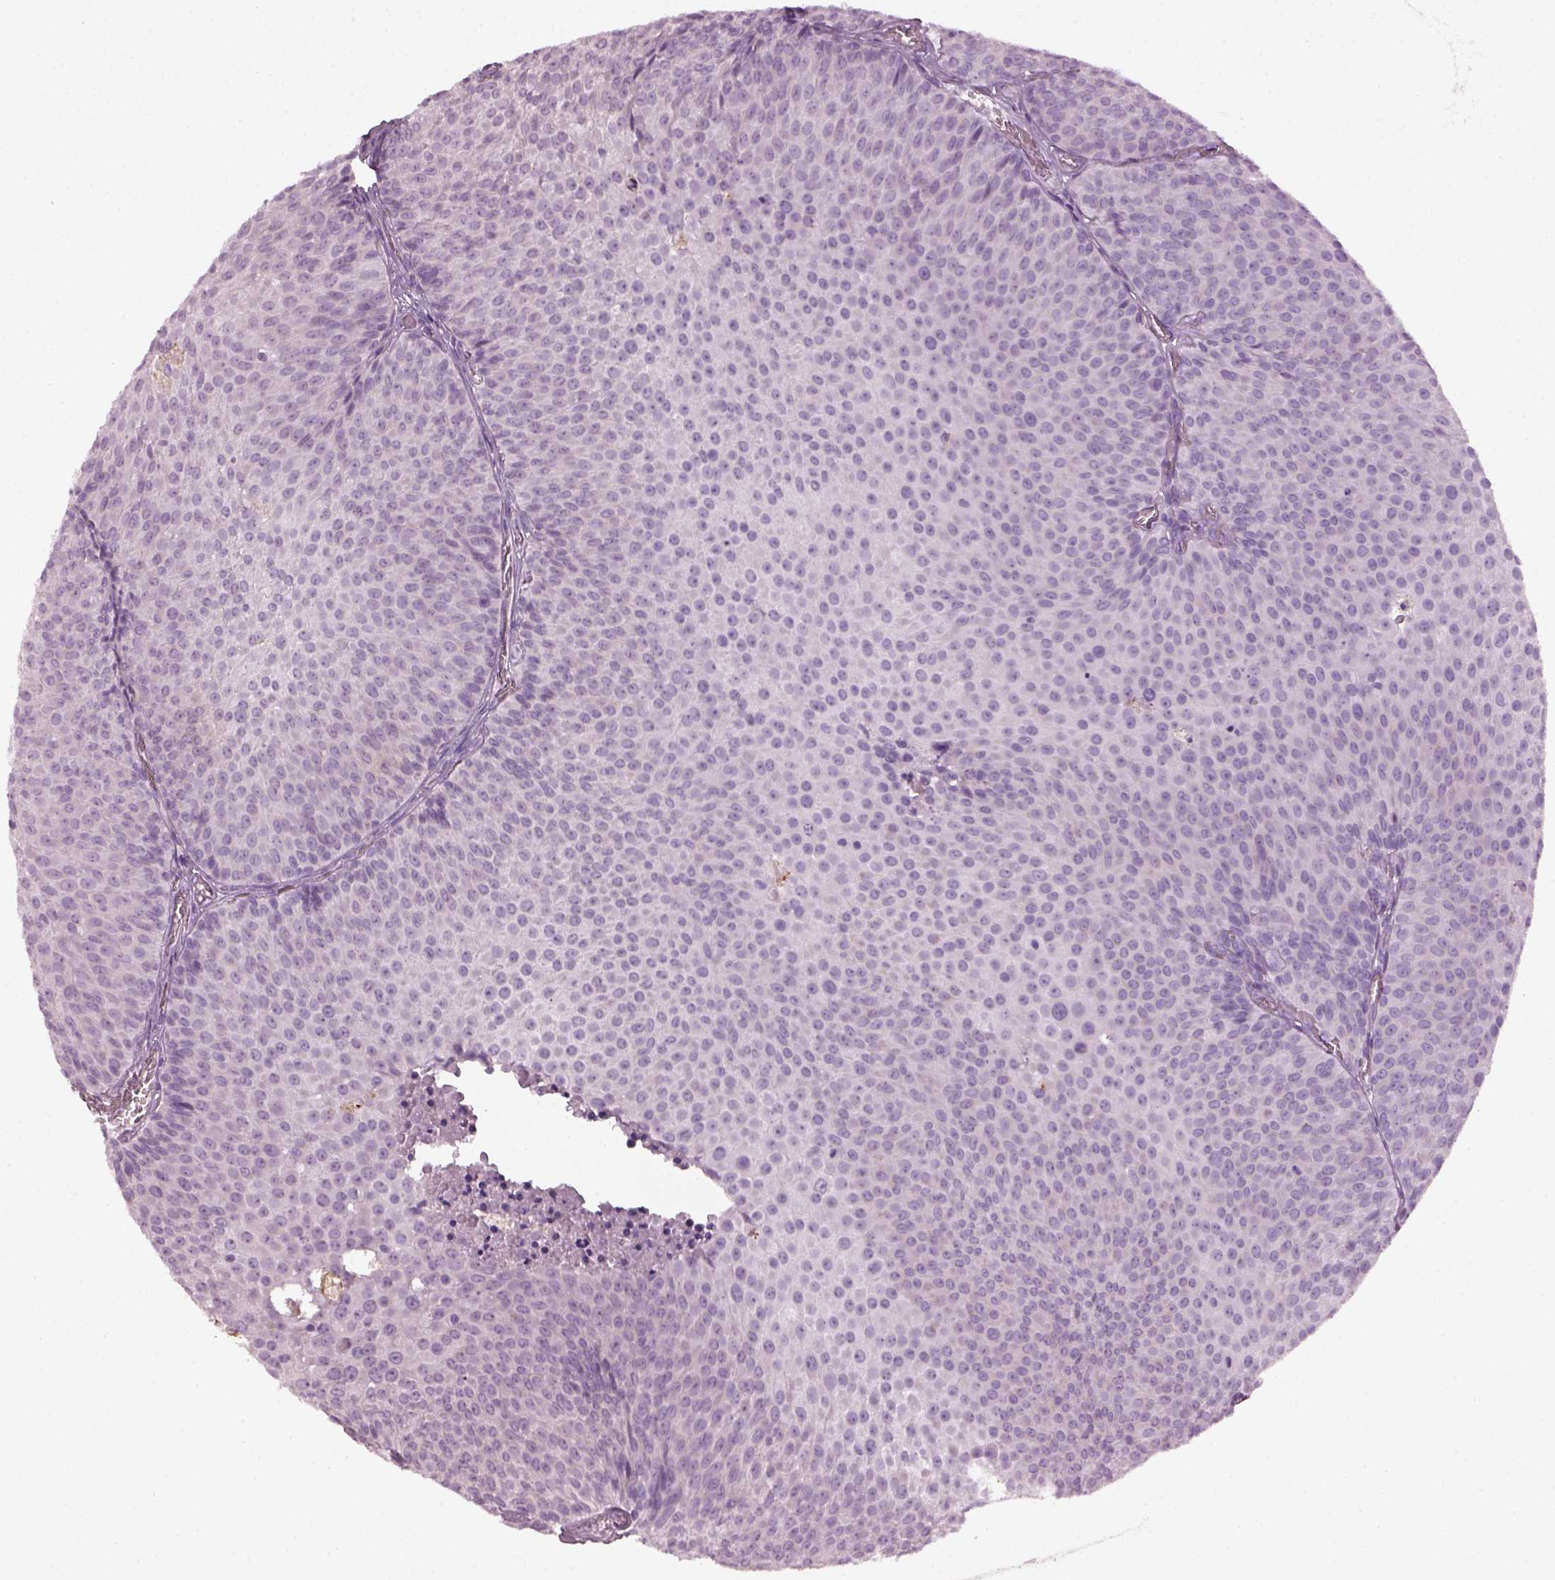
{"staining": {"intensity": "negative", "quantity": "none", "location": "none"}, "tissue": "urothelial cancer", "cell_type": "Tumor cells", "image_type": "cancer", "snomed": [{"axis": "morphology", "description": "Urothelial carcinoma, Low grade"}, {"axis": "topography", "description": "Urinary bladder"}], "caption": "DAB immunohistochemical staining of human urothelial carcinoma (low-grade) shows no significant expression in tumor cells.", "gene": "TMEM231", "patient": {"sex": "male", "age": 63}}